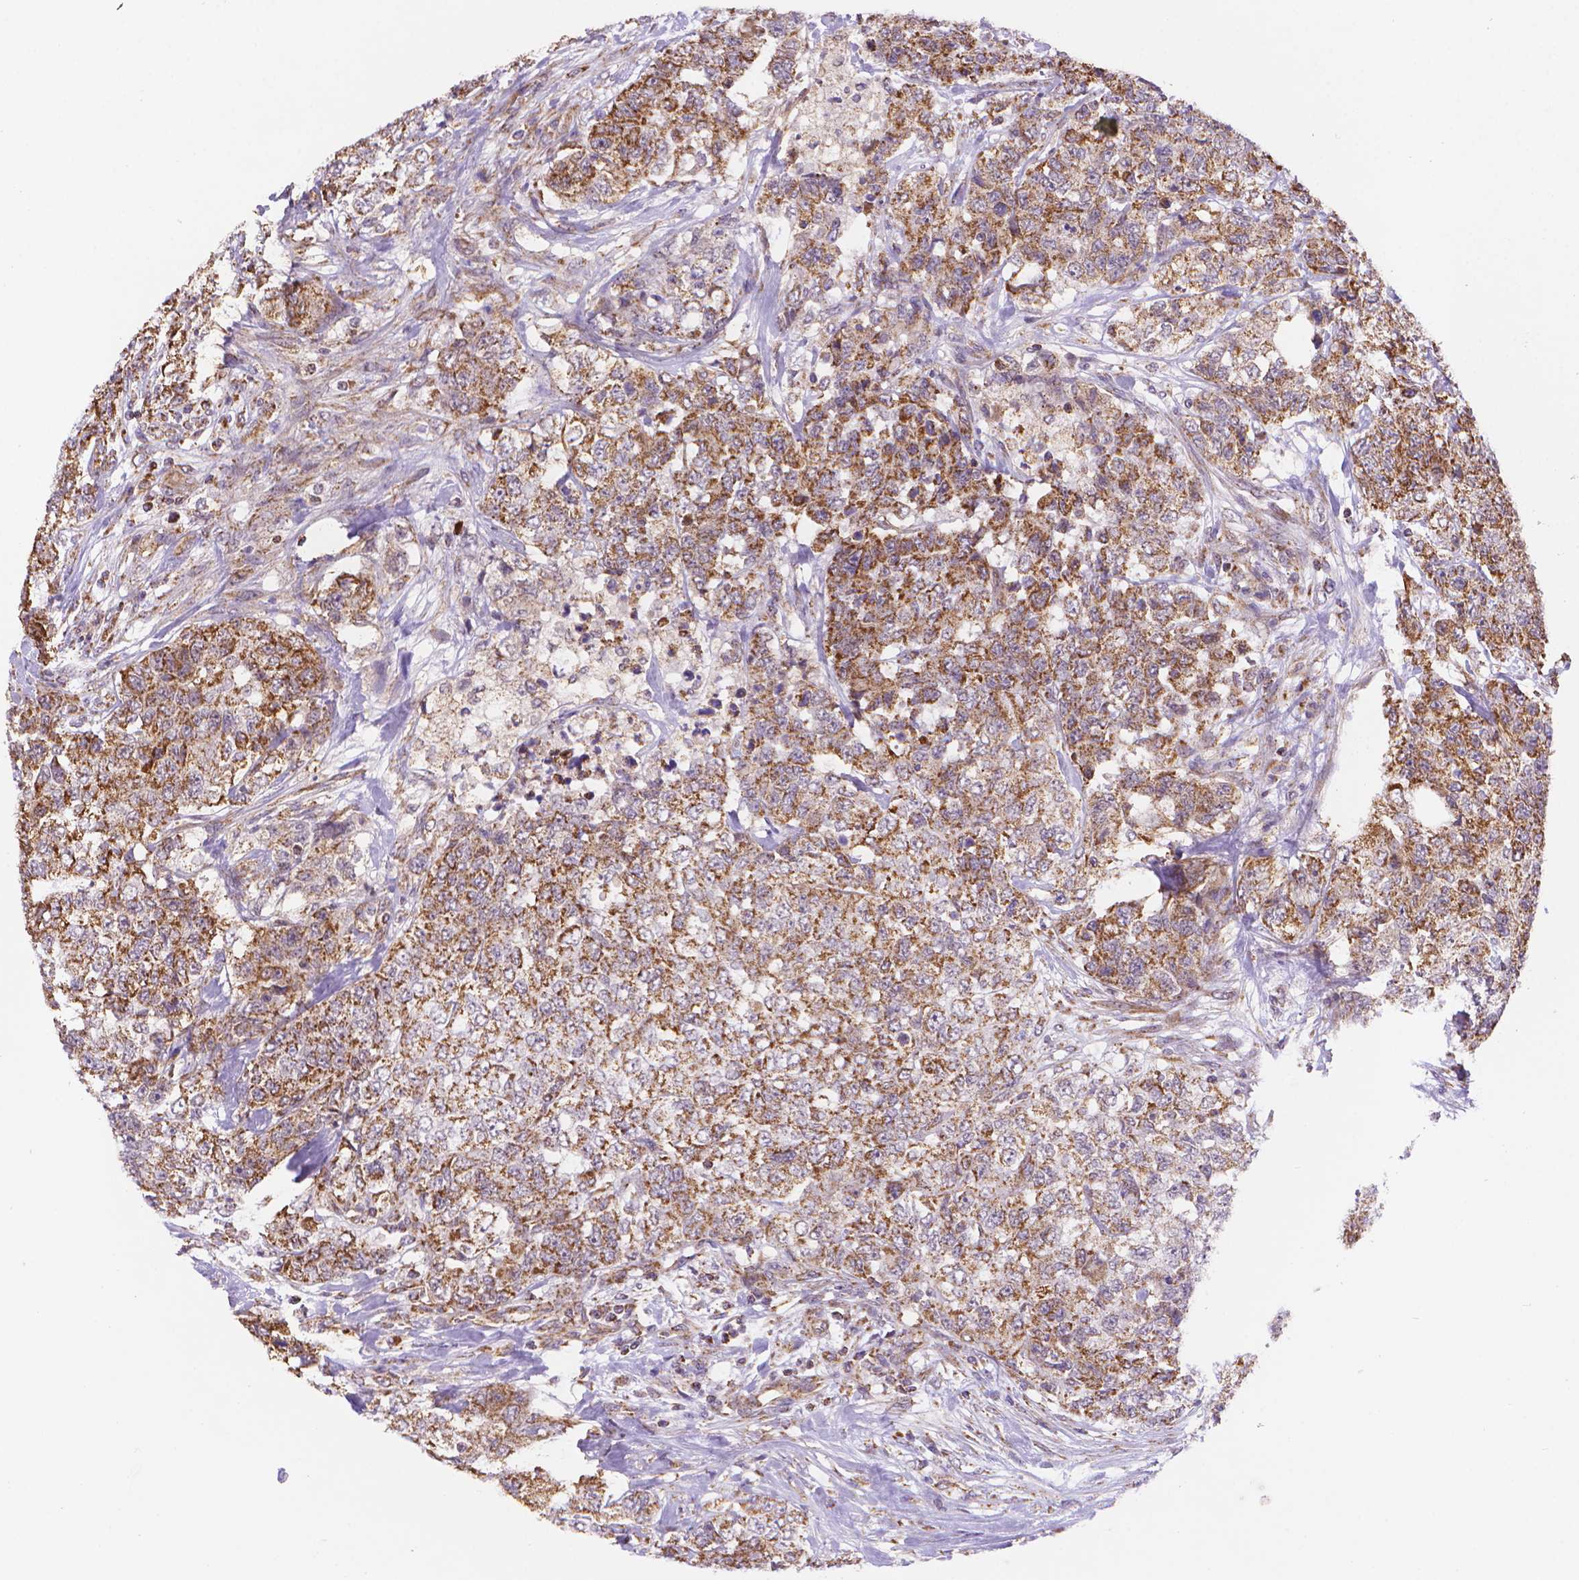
{"staining": {"intensity": "moderate", "quantity": ">75%", "location": "cytoplasmic/membranous"}, "tissue": "urothelial cancer", "cell_type": "Tumor cells", "image_type": "cancer", "snomed": [{"axis": "morphology", "description": "Urothelial carcinoma, High grade"}, {"axis": "topography", "description": "Urinary bladder"}], "caption": "Tumor cells demonstrate medium levels of moderate cytoplasmic/membranous positivity in about >75% of cells in human urothelial cancer.", "gene": "CYYR1", "patient": {"sex": "female", "age": 78}}